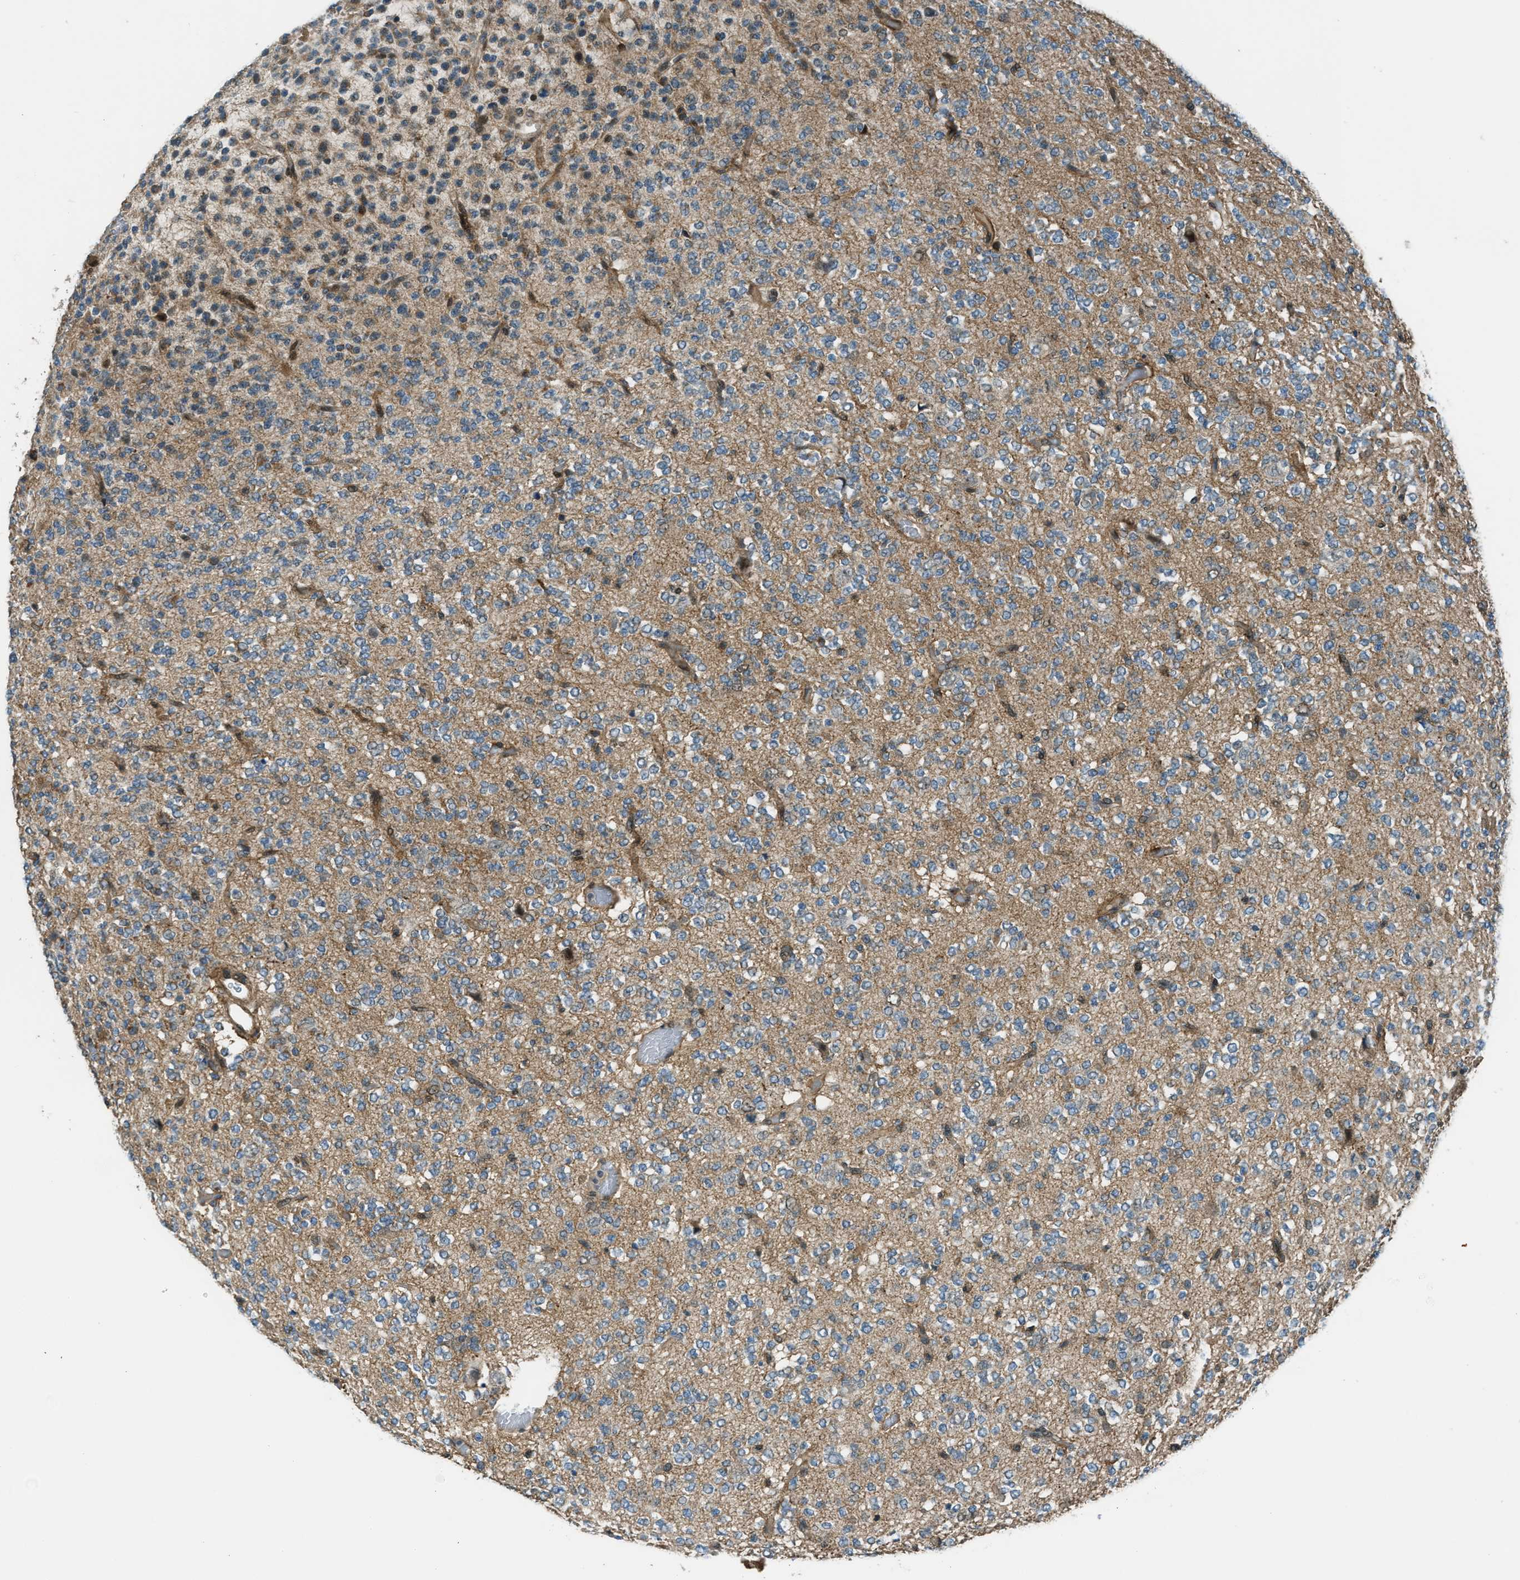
{"staining": {"intensity": "moderate", "quantity": "25%-75%", "location": "cytoplasmic/membranous"}, "tissue": "glioma", "cell_type": "Tumor cells", "image_type": "cancer", "snomed": [{"axis": "morphology", "description": "Glioma, malignant, Low grade"}, {"axis": "topography", "description": "Brain"}], "caption": "Immunohistochemistry of human low-grade glioma (malignant) exhibits medium levels of moderate cytoplasmic/membranous positivity in about 25%-75% of tumor cells.", "gene": "NPEPL1", "patient": {"sex": "male", "age": 38}}